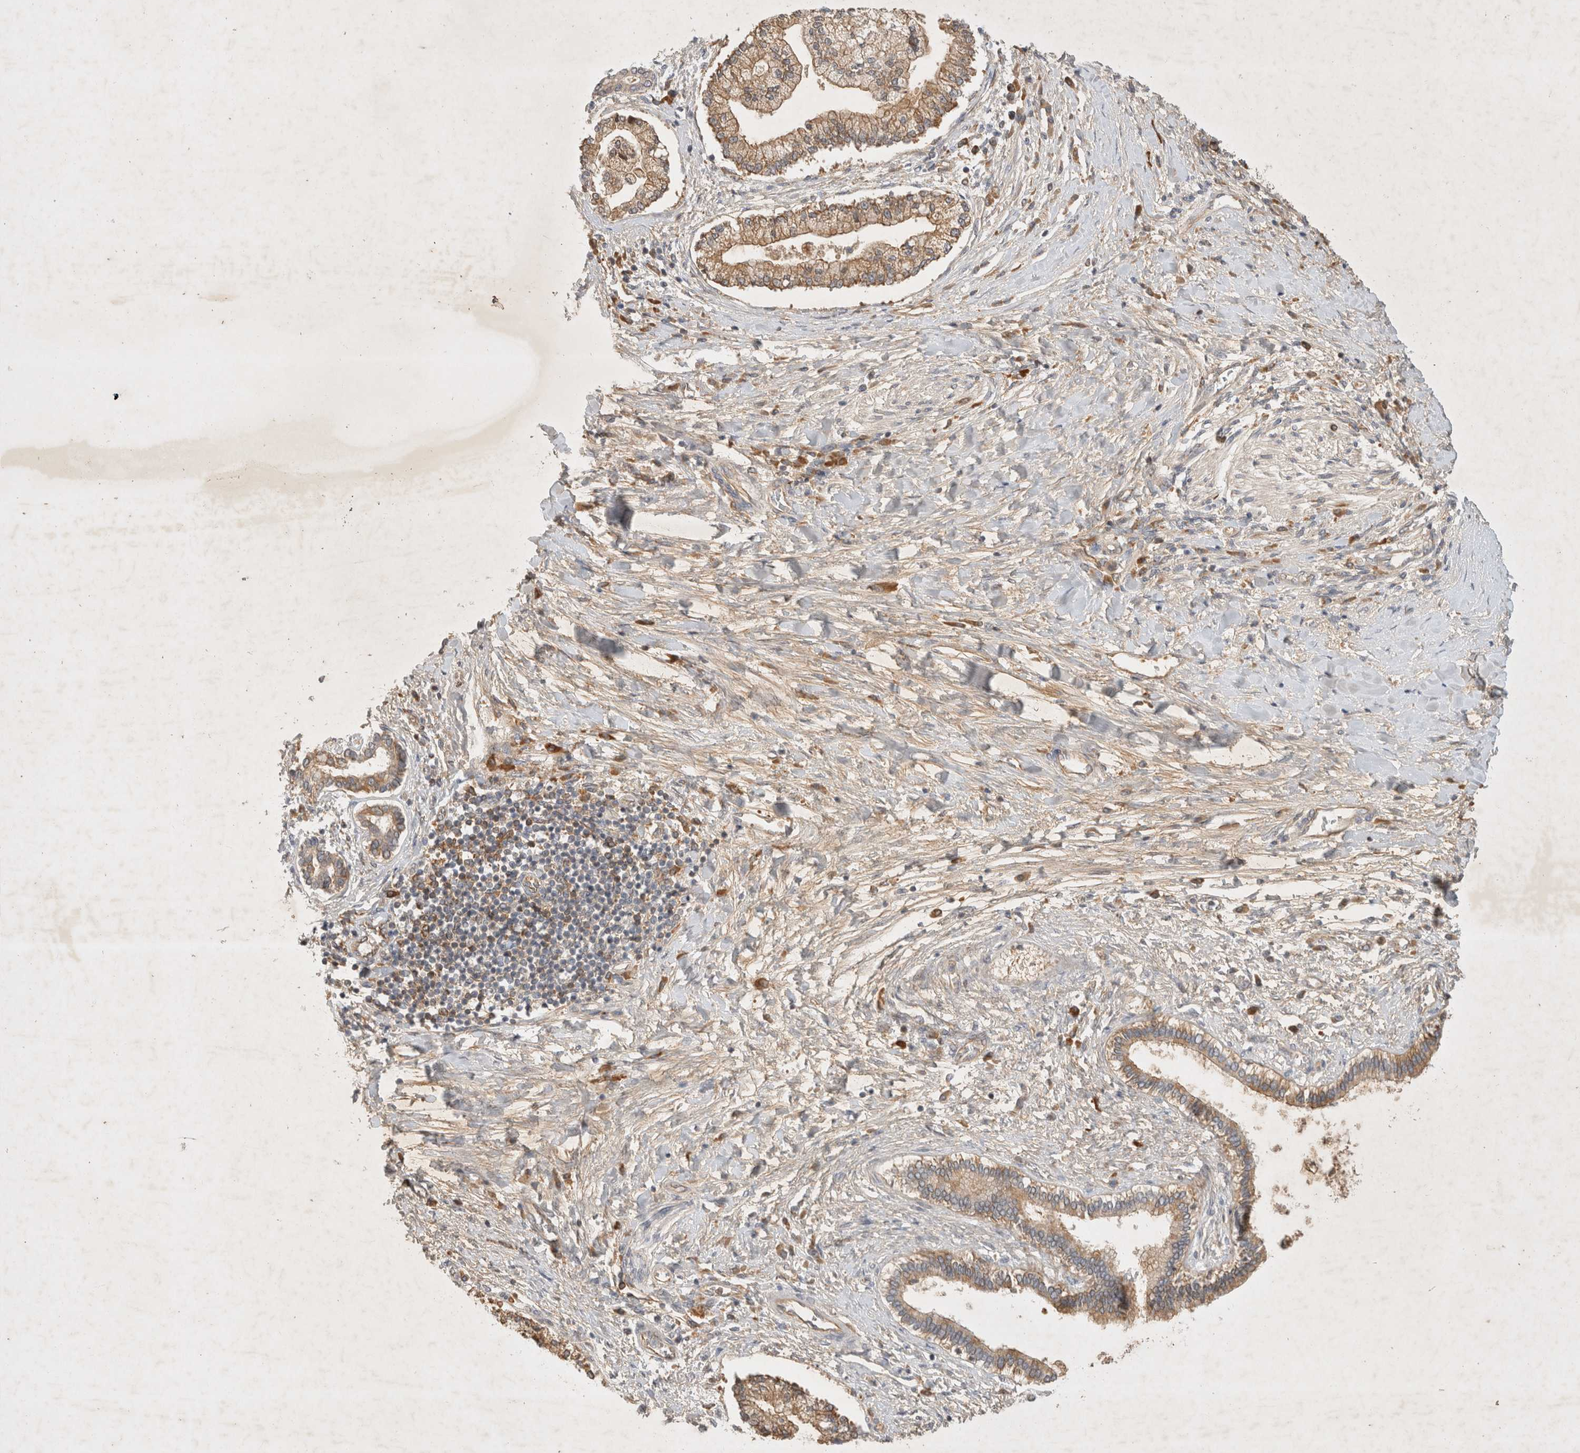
{"staining": {"intensity": "moderate", "quantity": ">75%", "location": "cytoplasmic/membranous"}, "tissue": "liver cancer", "cell_type": "Tumor cells", "image_type": "cancer", "snomed": [{"axis": "morphology", "description": "Cholangiocarcinoma"}, {"axis": "topography", "description": "Liver"}], "caption": "A photomicrograph of liver cancer stained for a protein reveals moderate cytoplasmic/membranous brown staining in tumor cells. The staining was performed using DAB to visualize the protein expression in brown, while the nuclei were stained in blue with hematoxylin (Magnification: 20x).", "gene": "YES1", "patient": {"sex": "male", "age": 50}}